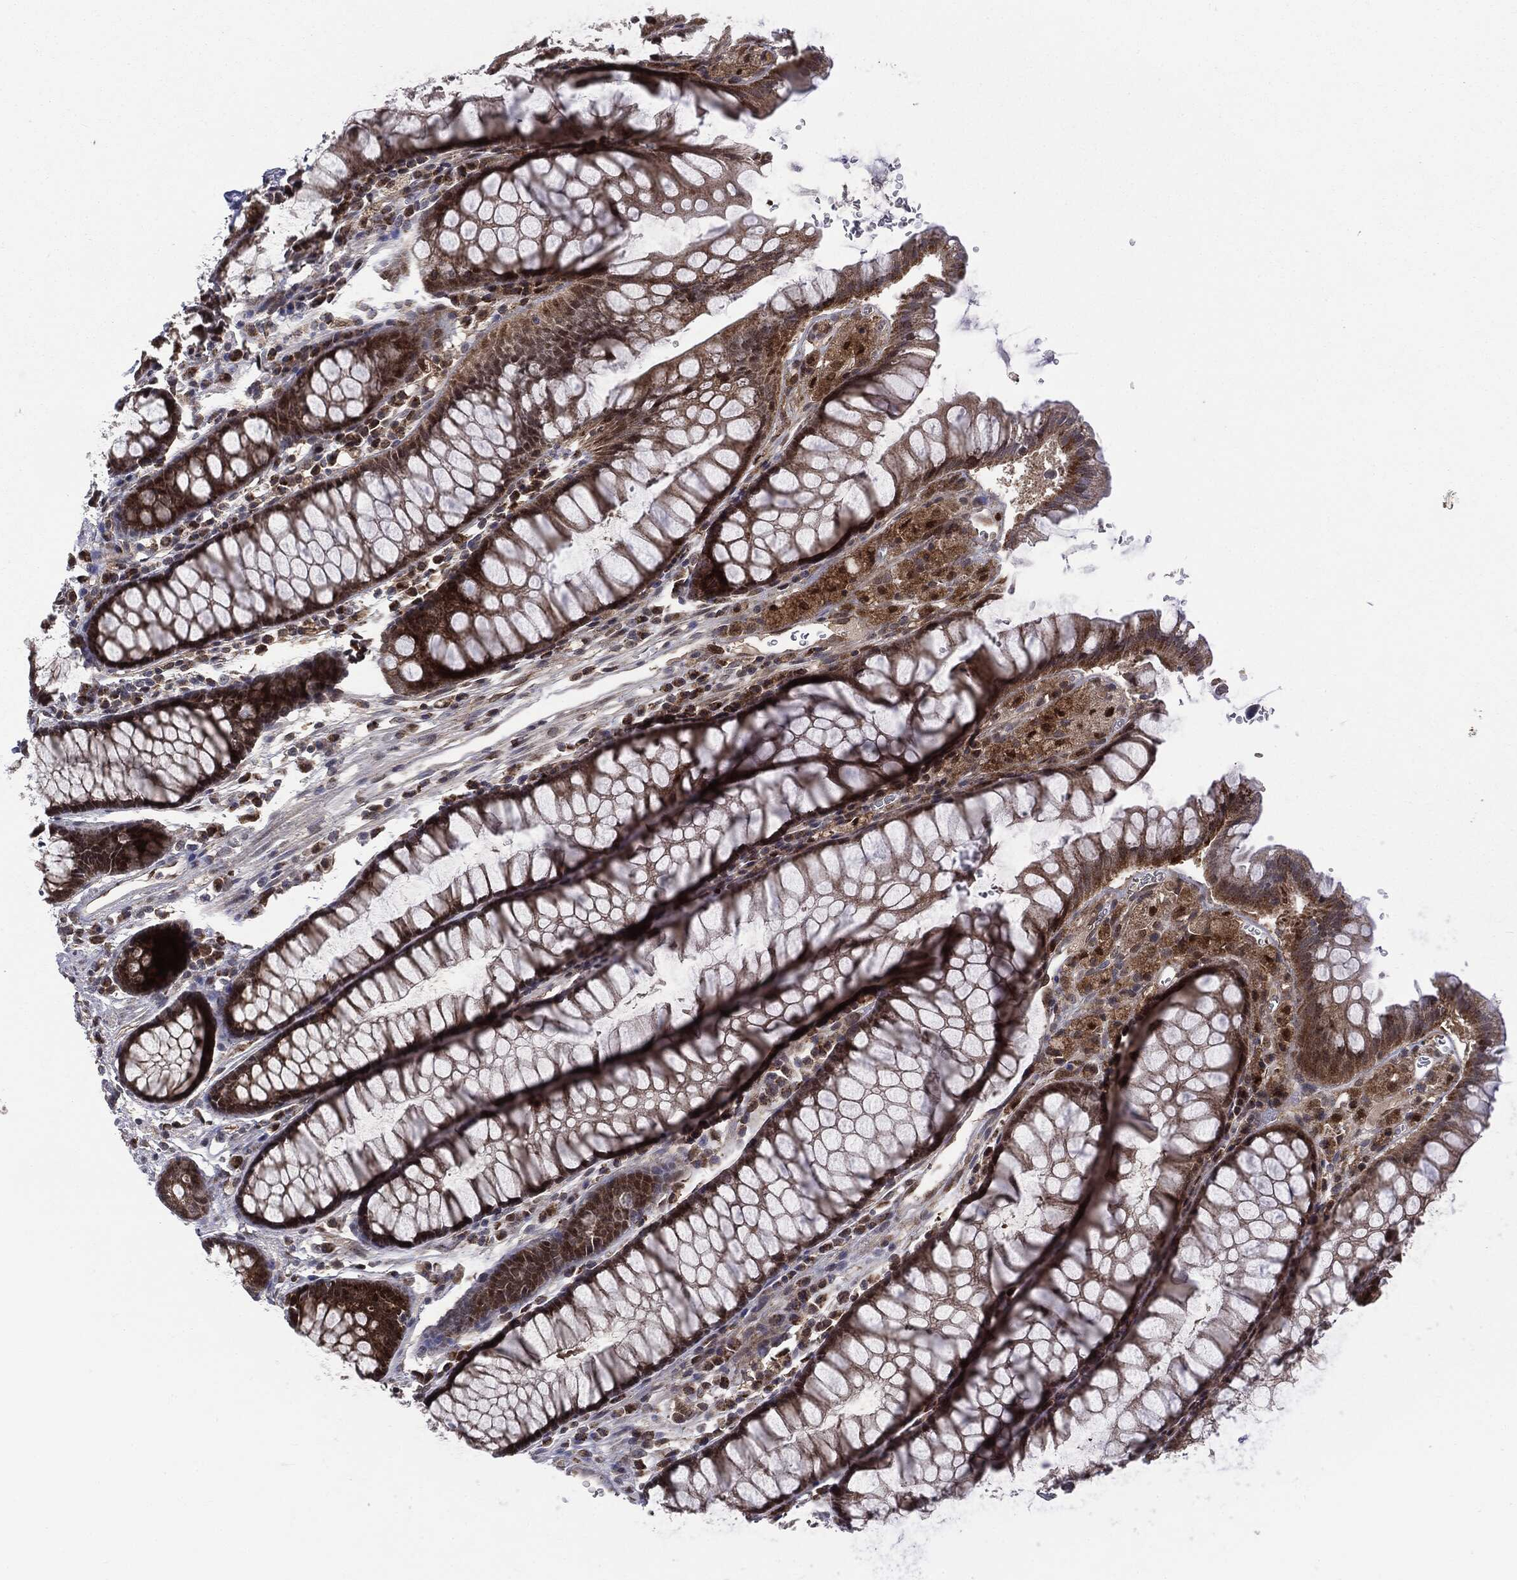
{"staining": {"intensity": "moderate", "quantity": "25%-75%", "location": "cytoplasmic/membranous"}, "tissue": "rectum", "cell_type": "Glandular cells", "image_type": "normal", "snomed": [{"axis": "morphology", "description": "Normal tissue, NOS"}, {"axis": "topography", "description": "Rectum"}], "caption": "The histopathology image exhibits immunohistochemical staining of benign rectum. There is moderate cytoplasmic/membranous positivity is present in about 25%-75% of glandular cells.", "gene": "PTPA", "patient": {"sex": "female", "age": 68}}